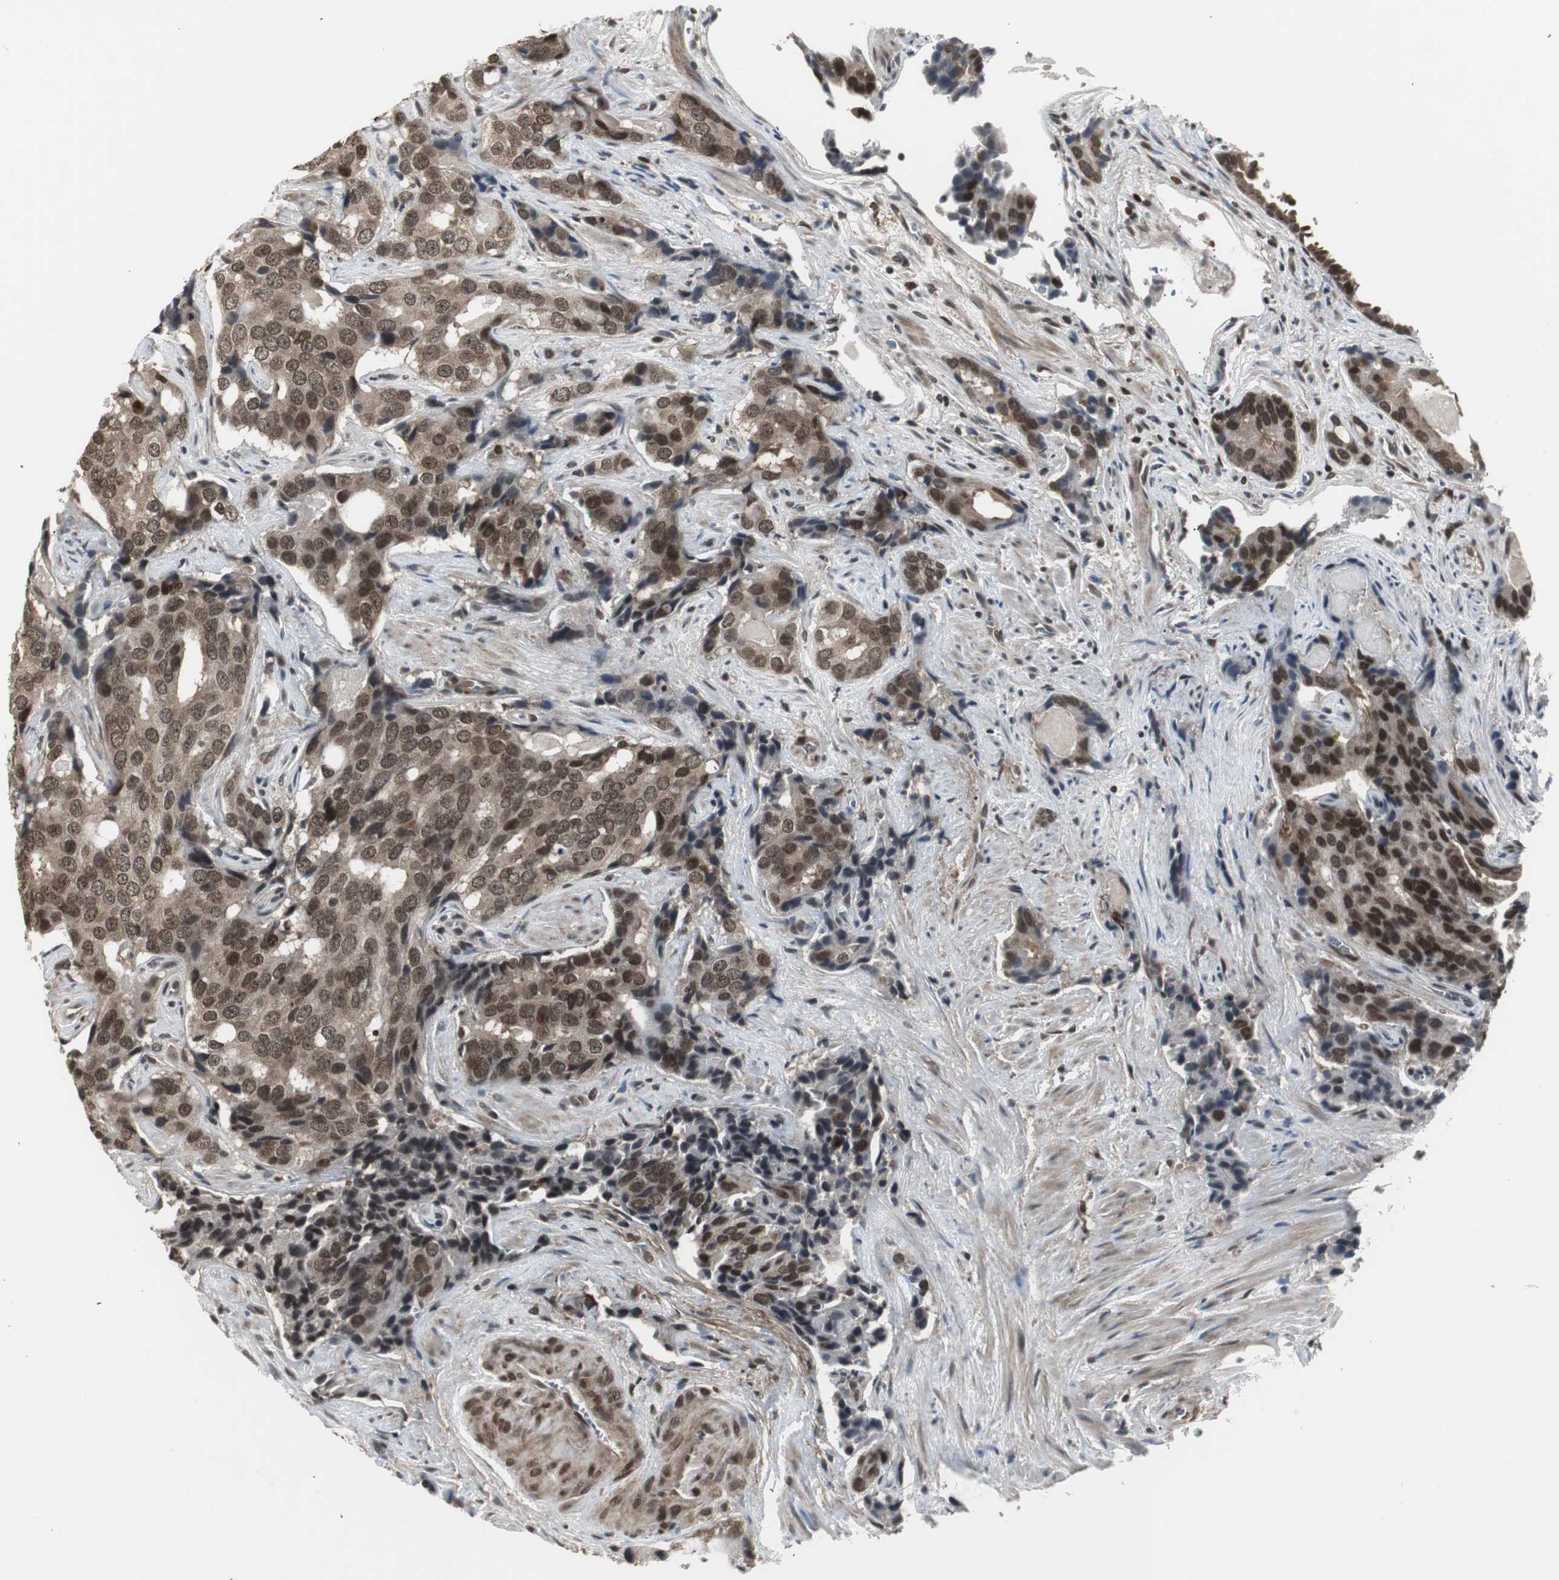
{"staining": {"intensity": "moderate", "quantity": ">75%", "location": "cytoplasmic/membranous,nuclear"}, "tissue": "prostate cancer", "cell_type": "Tumor cells", "image_type": "cancer", "snomed": [{"axis": "morphology", "description": "Adenocarcinoma, High grade"}, {"axis": "topography", "description": "Prostate"}], "caption": "Immunohistochemistry (IHC) (DAB) staining of adenocarcinoma (high-grade) (prostate) reveals moderate cytoplasmic/membranous and nuclear protein staining in about >75% of tumor cells.", "gene": "MPG", "patient": {"sex": "male", "age": 58}}